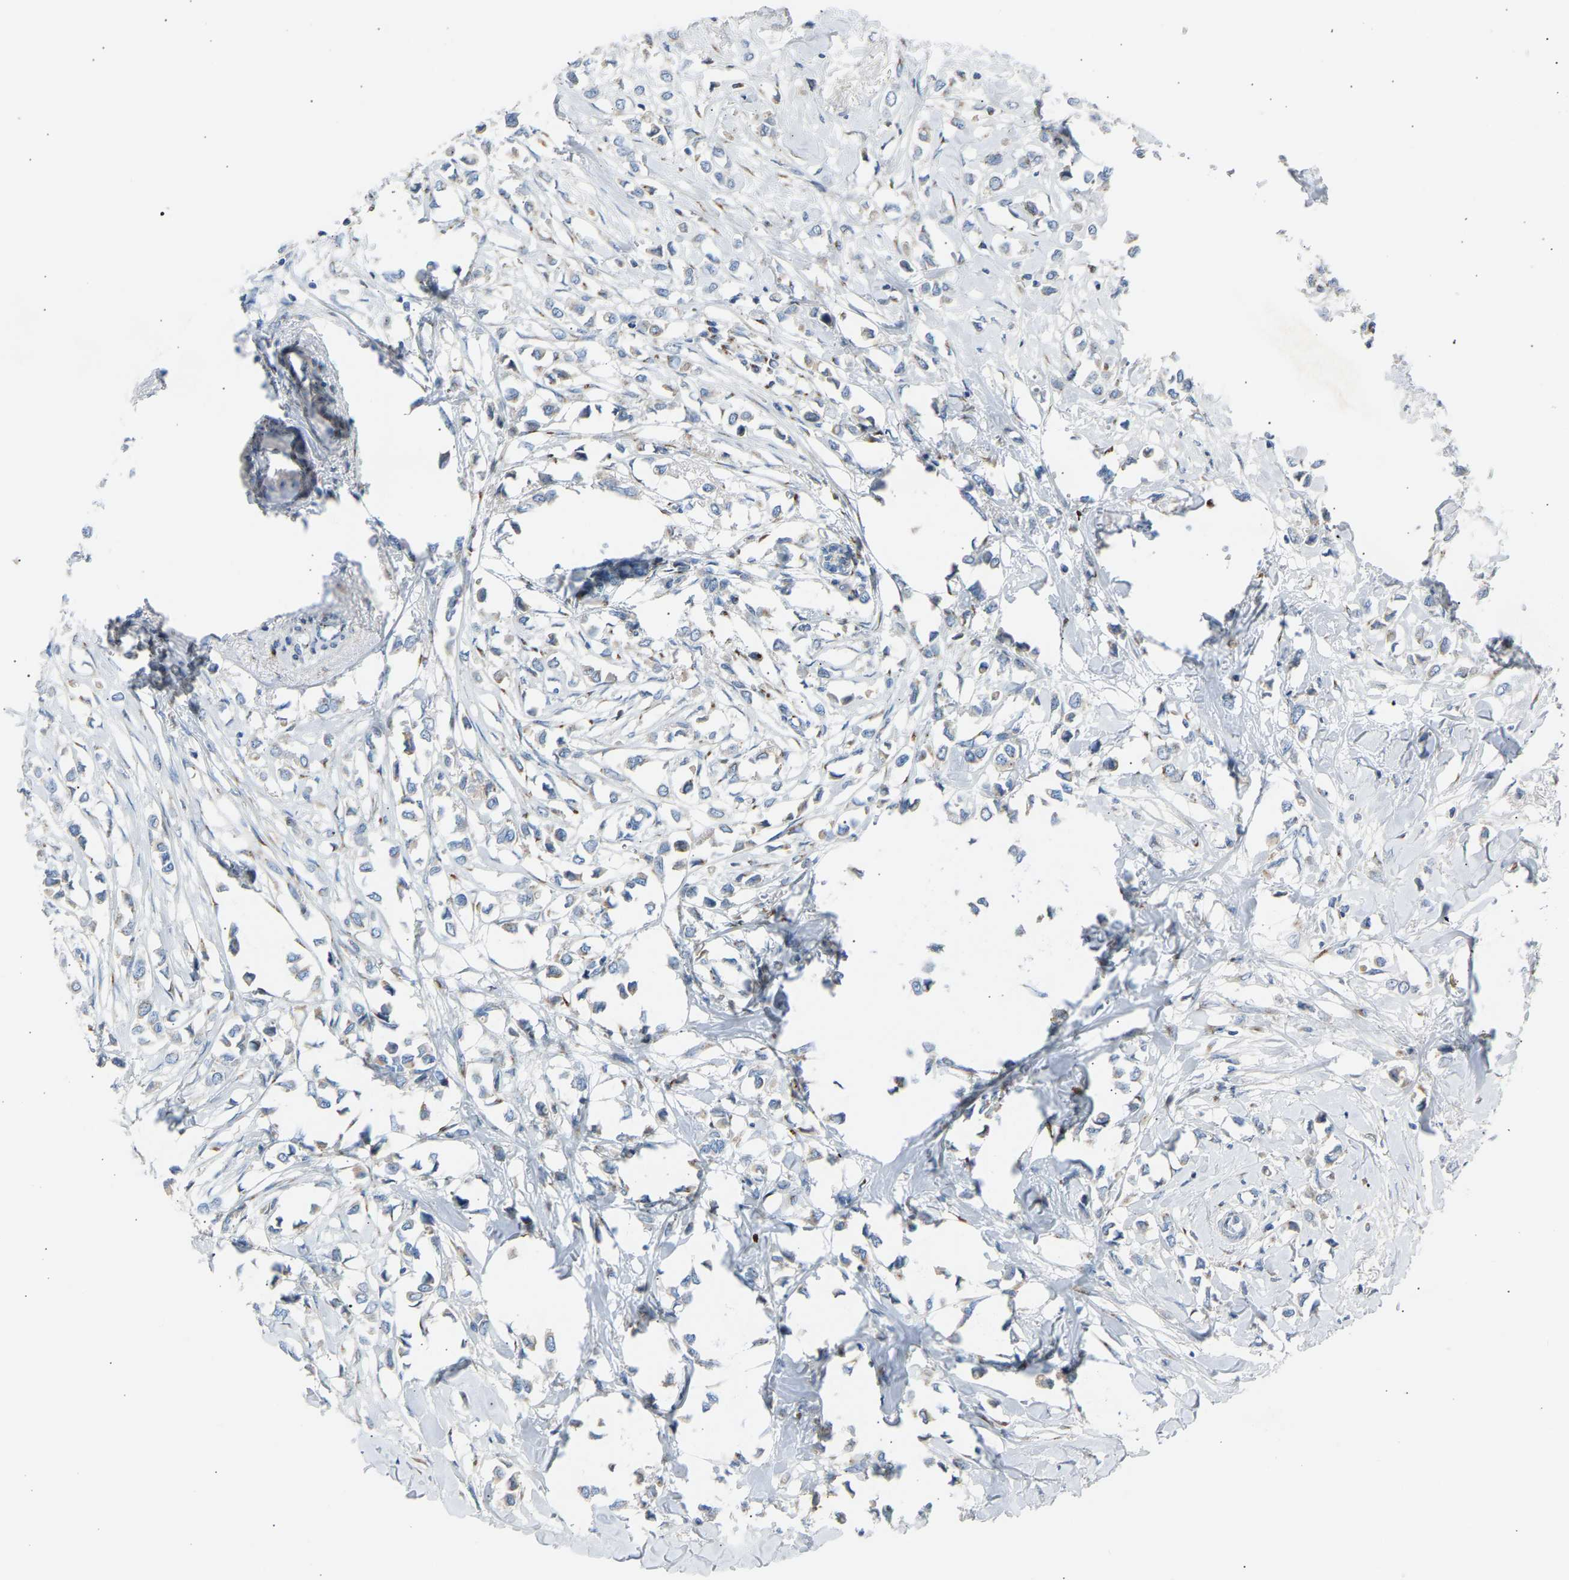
{"staining": {"intensity": "weak", "quantity": "<25%", "location": "cytoplasmic/membranous"}, "tissue": "breast cancer", "cell_type": "Tumor cells", "image_type": "cancer", "snomed": [{"axis": "morphology", "description": "Lobular carcinoma"}, {"axis": "topography", "description": "Breast"}], "caption": "High power microscopy histopathology image of an IHC image of lobular carcinoma (breast), revealing no significant positivity in tumor cells.", "gene": "CYREN", "patient": {"sex": "female", "age": 51}}